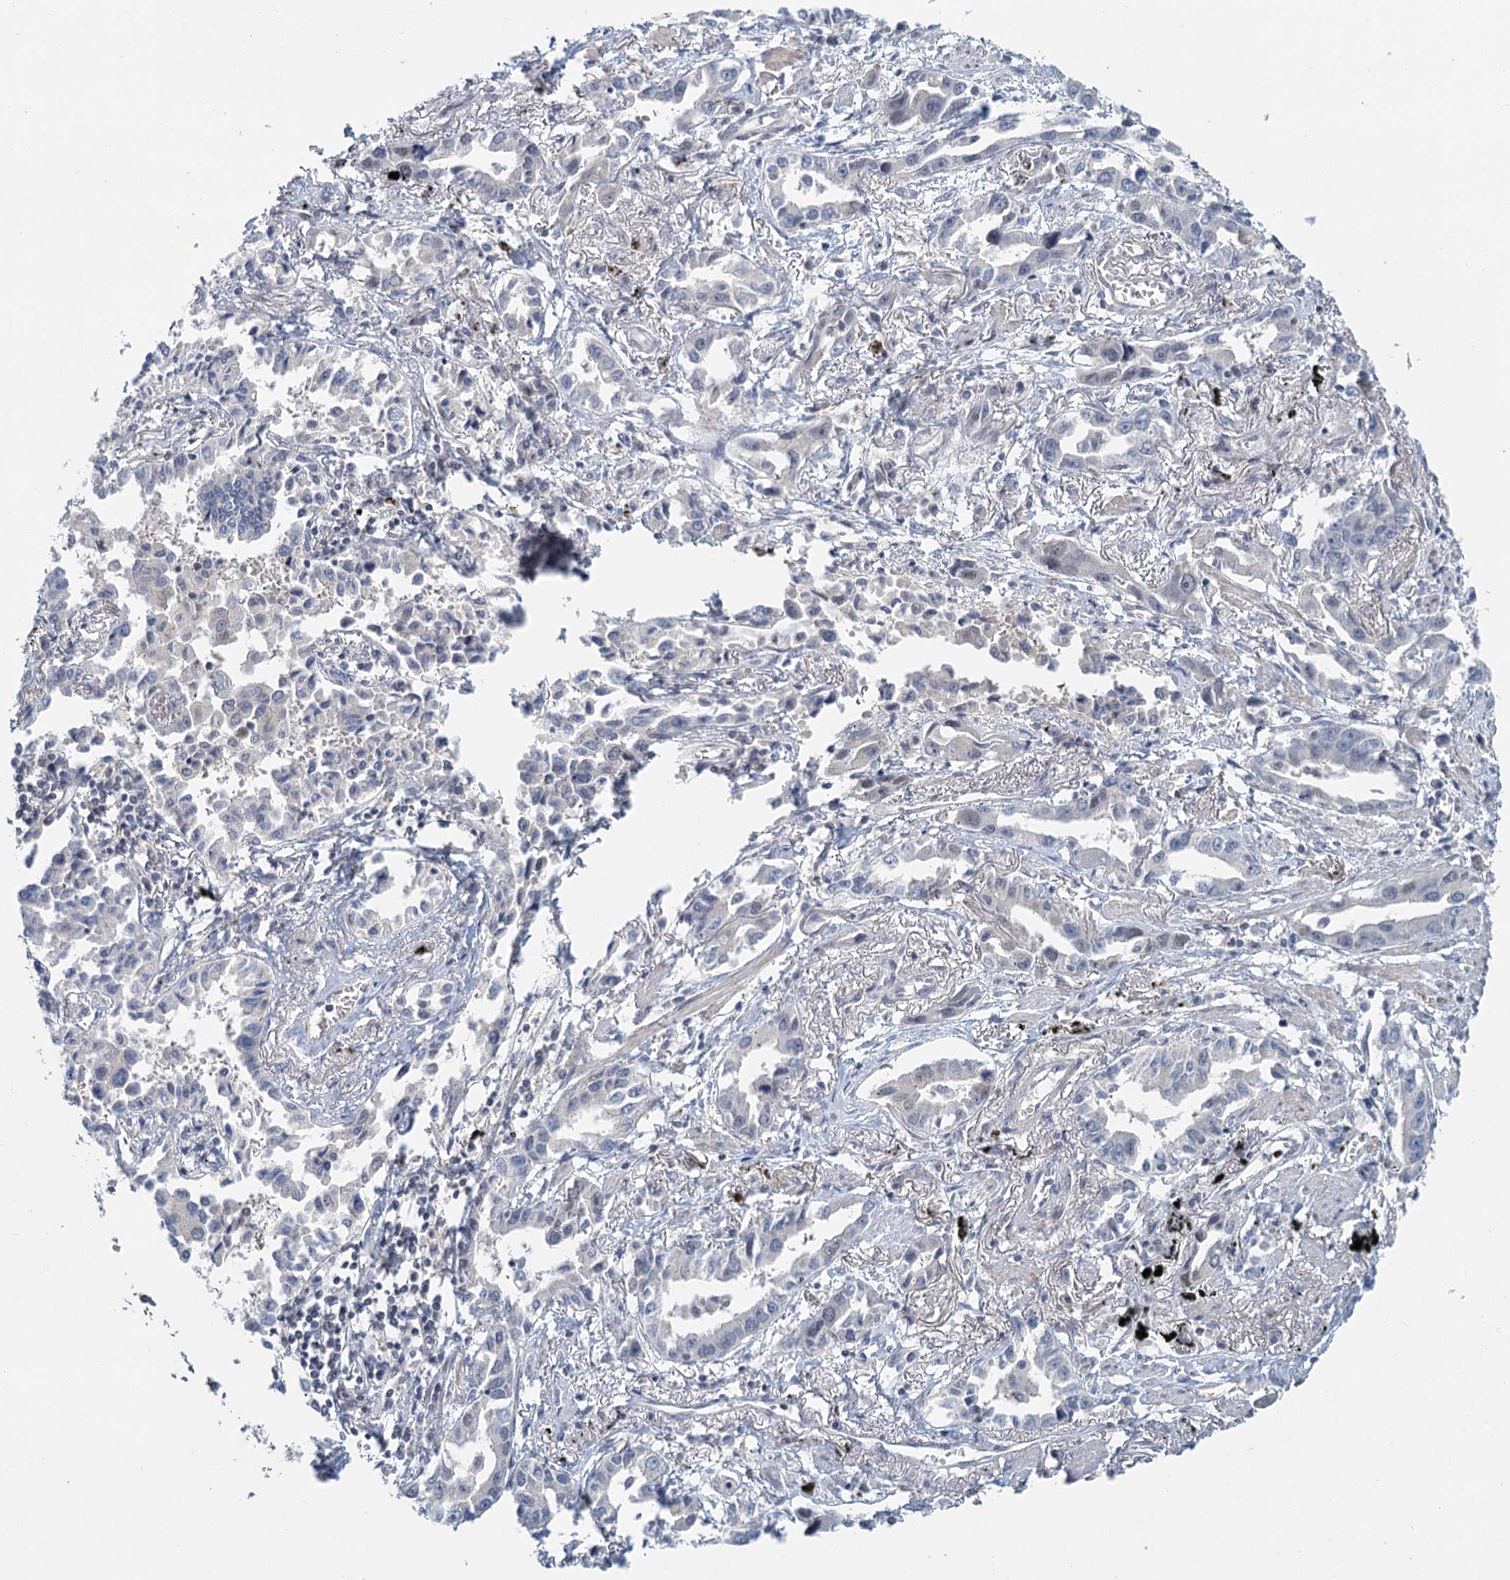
{"staining": {"intensity": "negative", "quantity": "none", "location": "none"}, "tissue": "lung cancer", "cell_type": "Tumor cells", "image_type": "cancer", "snomed": [{"axis": "morphology", "description": "Adenocarcinoma, NOS"}, {"axis": "topography", "description": "Lung"}], "caption": "Tumor cells show no significant expression in lung adenocarcinoma.", "gene": "GPATCH11", "patient": {"sex": "male", "age": 67}}